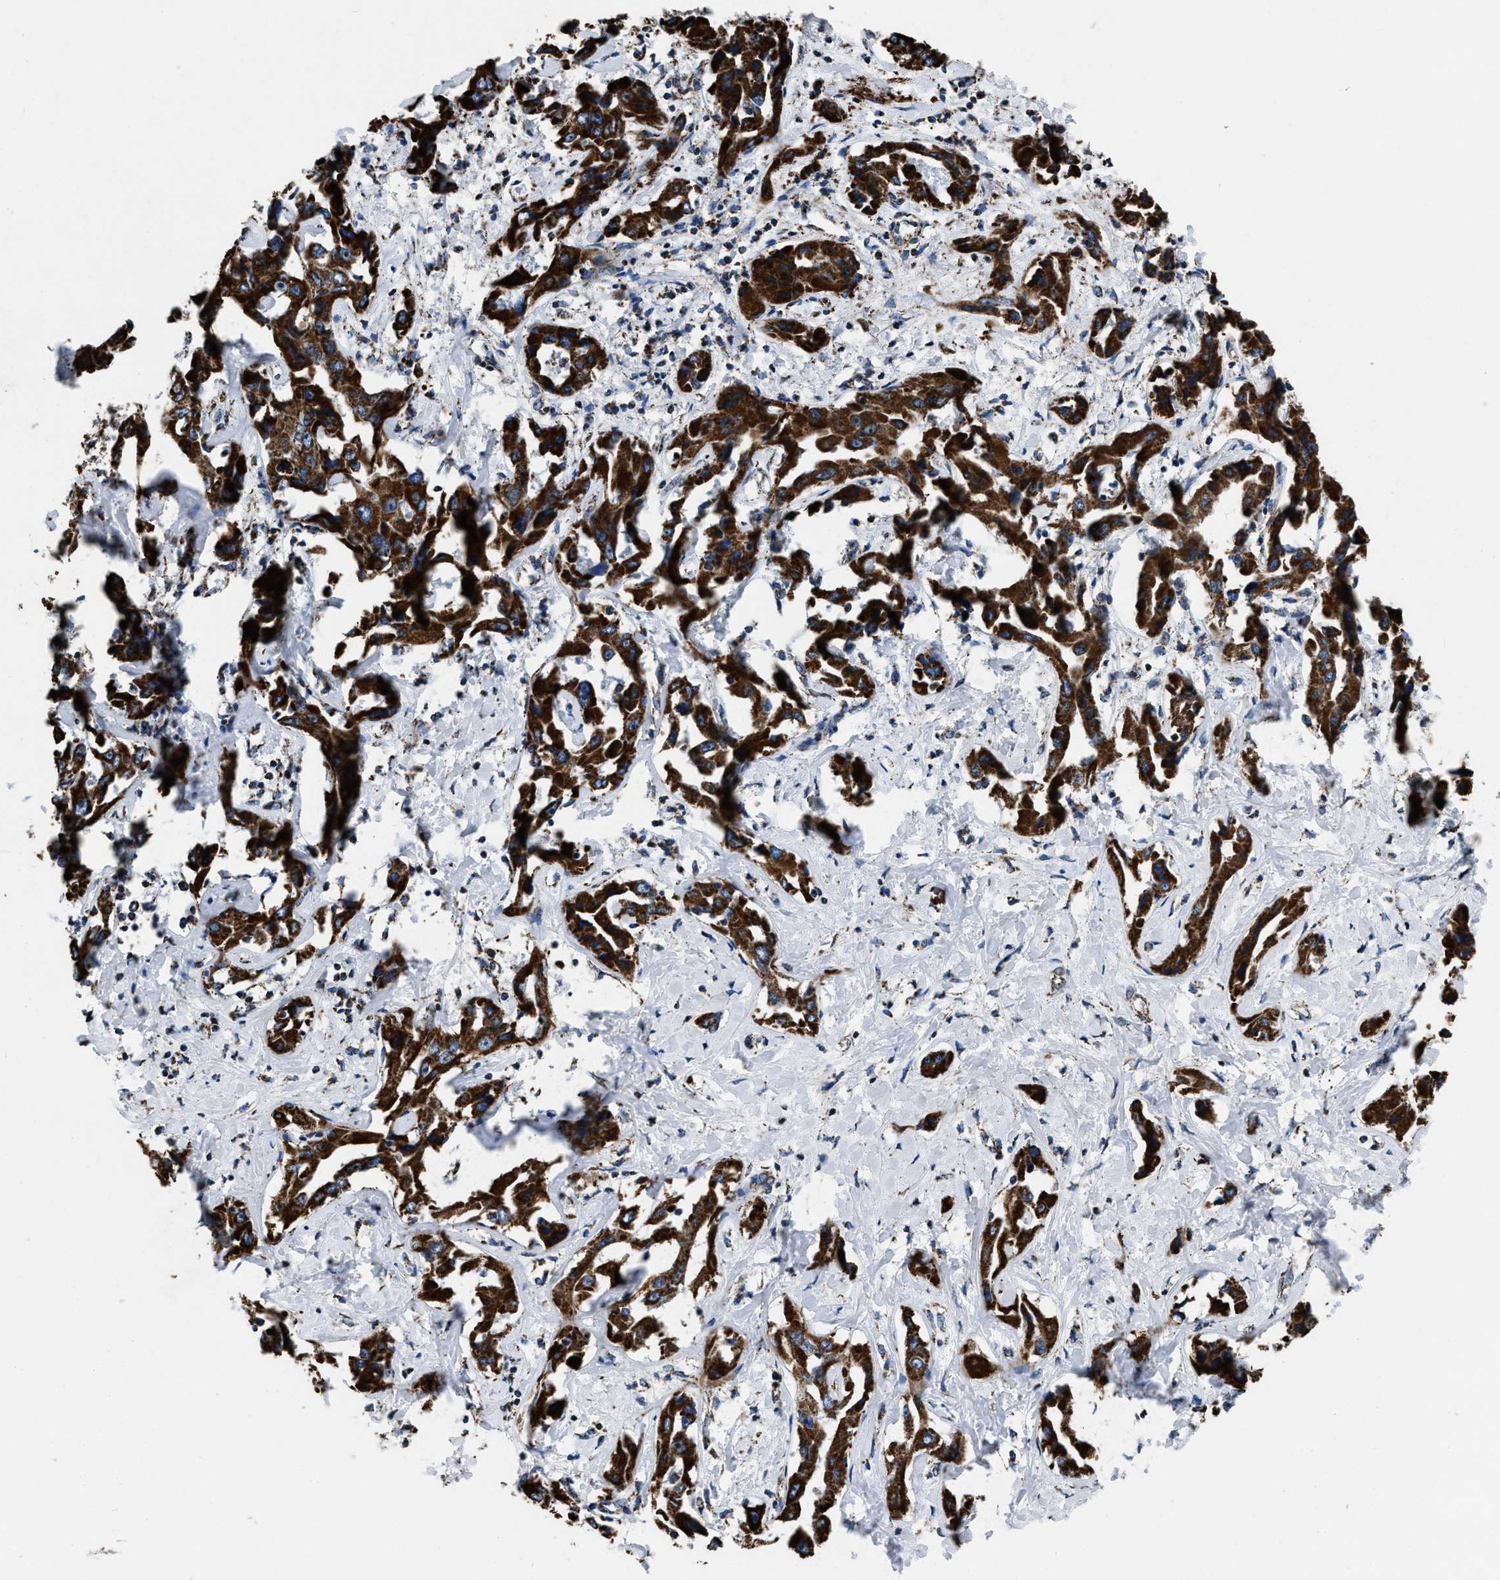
{"staining": {"intensity": "strong", "quantity": ">75%", "location": "cytoplasmic/membranous"}, "tissue": "liver cancer", "cell_type": "Tumor cells", "image_type": "cancer", "snomed": [{"axis": "morphology", "description": "Cholangiocarcinoma"}, {"axis": "topography", "description": "Liver"}], "caption": "This is a histology image of immunohistochemistry staining of liver cancer, which shows strong positivity in the cytoplasmic/membranous of tumor cells.", "gene": "NSD3", "patient": {"sex": "male", "age": 59}}